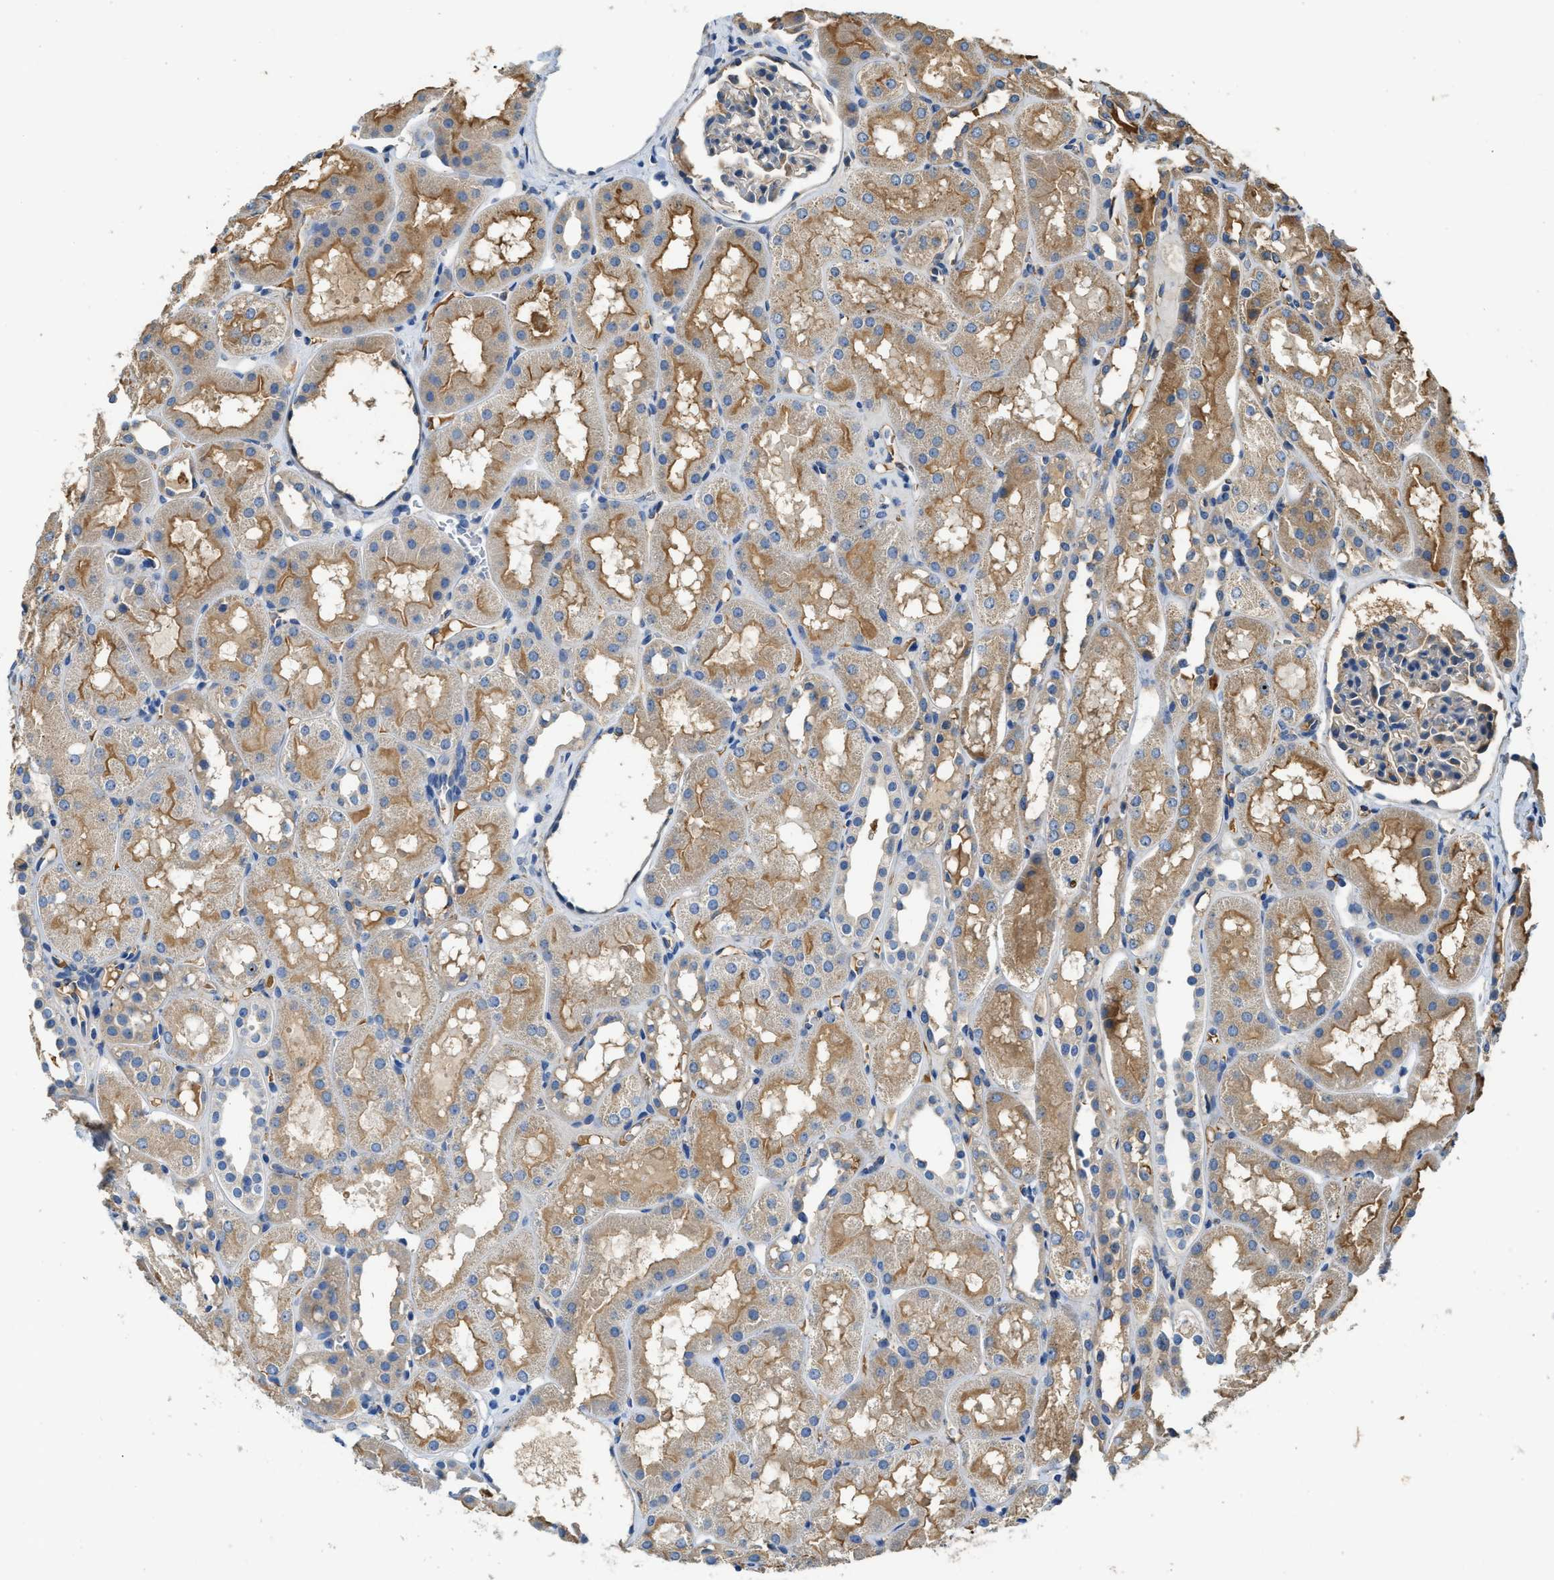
{"staining": {"intensity": "weak", "quantity": "<25%", "location": "cytoplasmic/membranous"}, "tissue": "kidney", "cell_type": "Cells in glomeruli", "image_type": "normal", "snomed": [{"axis": "morphology", "description": "Normal tissue, NOS"}, {"axis": "topography", "description": "Kidney"}, {"axis": "topography", "description": "Urinary bladder"}], "caption": "The histopathology image reveals no staining of cells in glomeruli in benign kidney.", "gene": "RIPK2", "patient": {"sex": "male", "age": 16}}